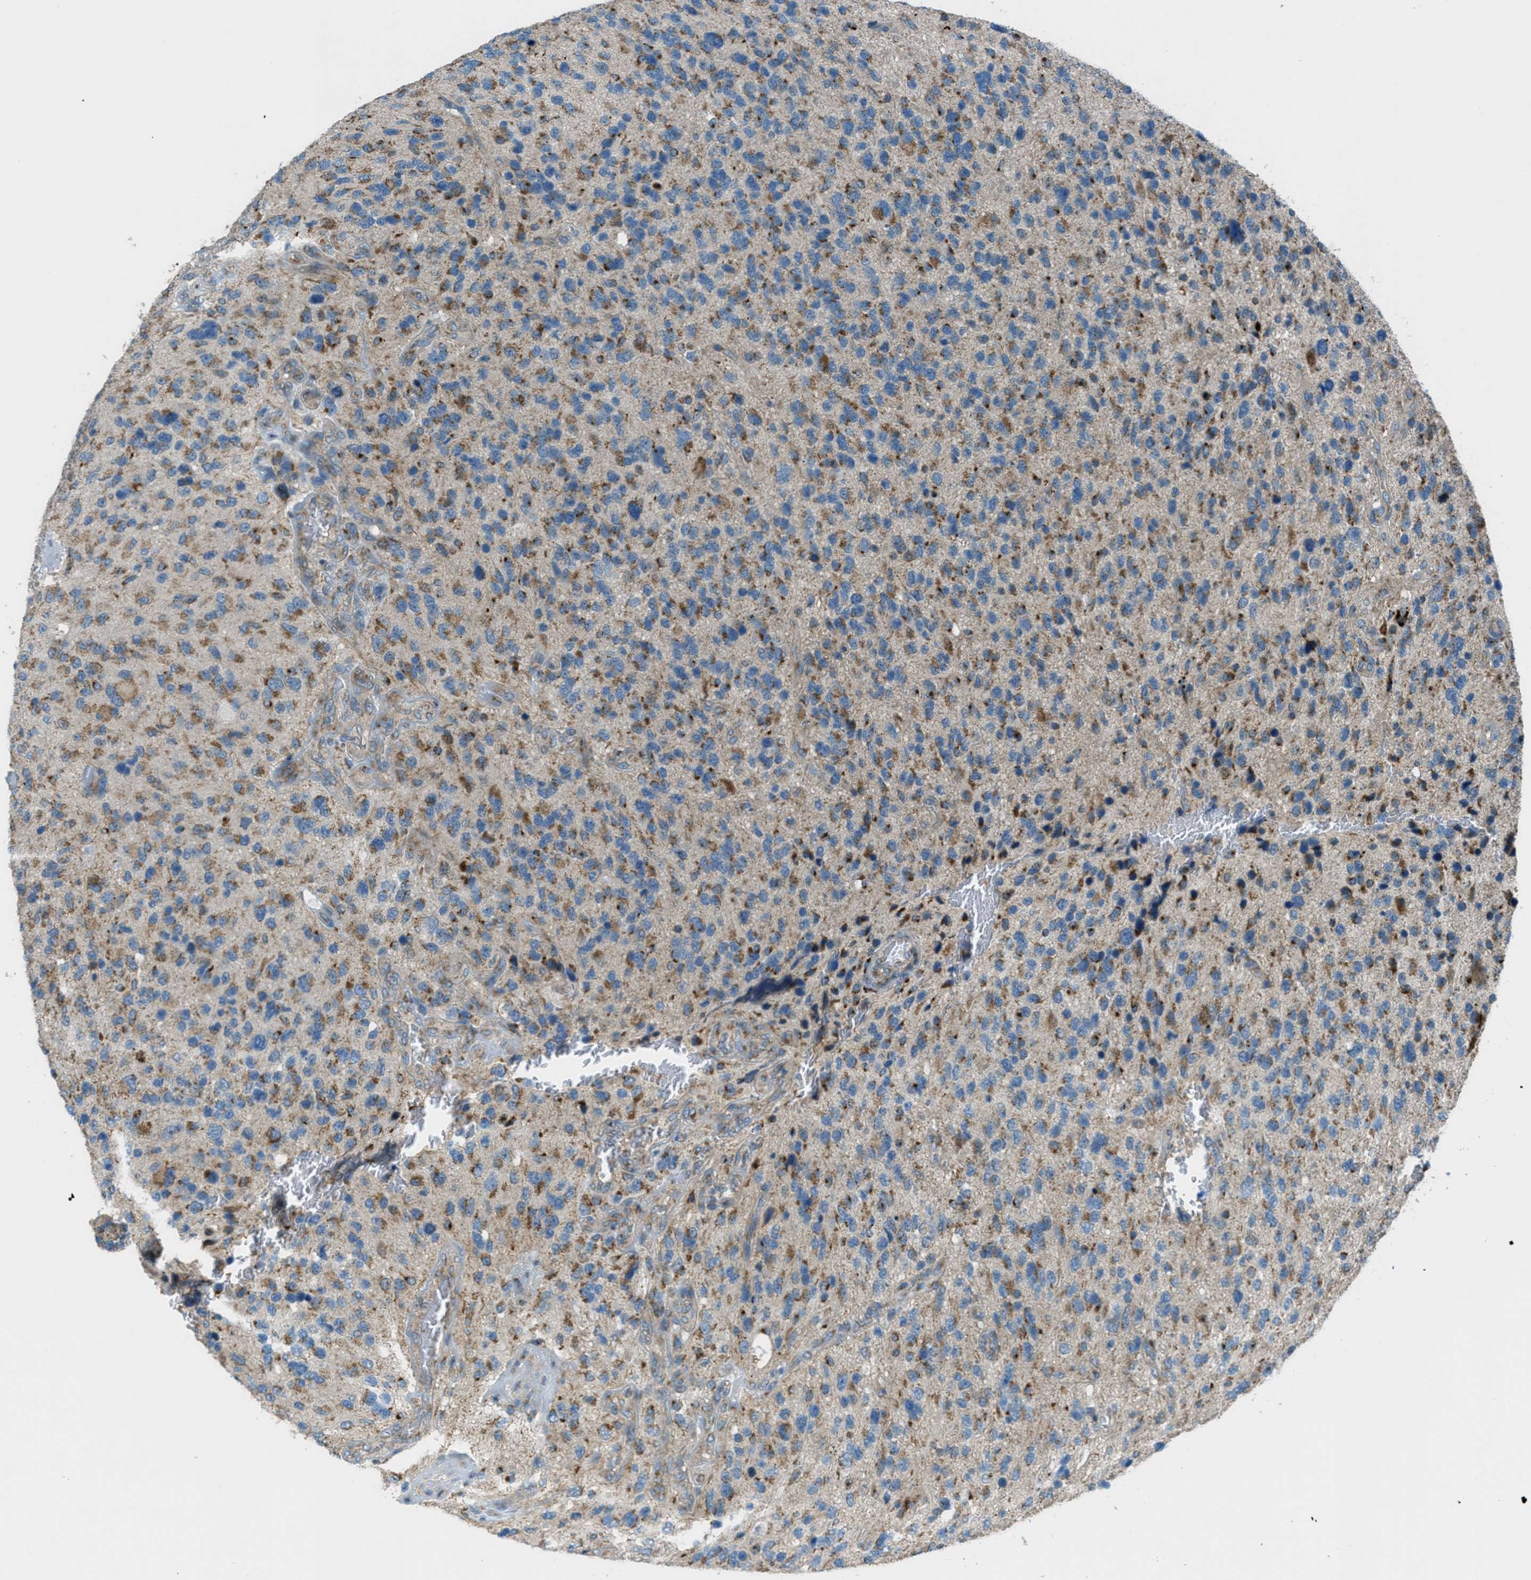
{"staining": {"intensity": "moderate", "quantity": ">75%", "location": "cytoplasmic/membranous"}, "tissue": "glioma", "cell_type": "Tumor cells", "image_type": "cancer", "snomed": [{"axis": "morphology", "description": "Glioma, malignant, High grade"}, {"axis": "topography", "description": "Brain"}], "caption": "Immunohistochemistry (DAB (3,3'-diaminobenzidine)) staining of glioma shows moderate cytoplasmic/membranous protein expression in about >75% of tumor cells.", "gene": "BCKDK", "patient": {"sex": "female", "age": 58}}